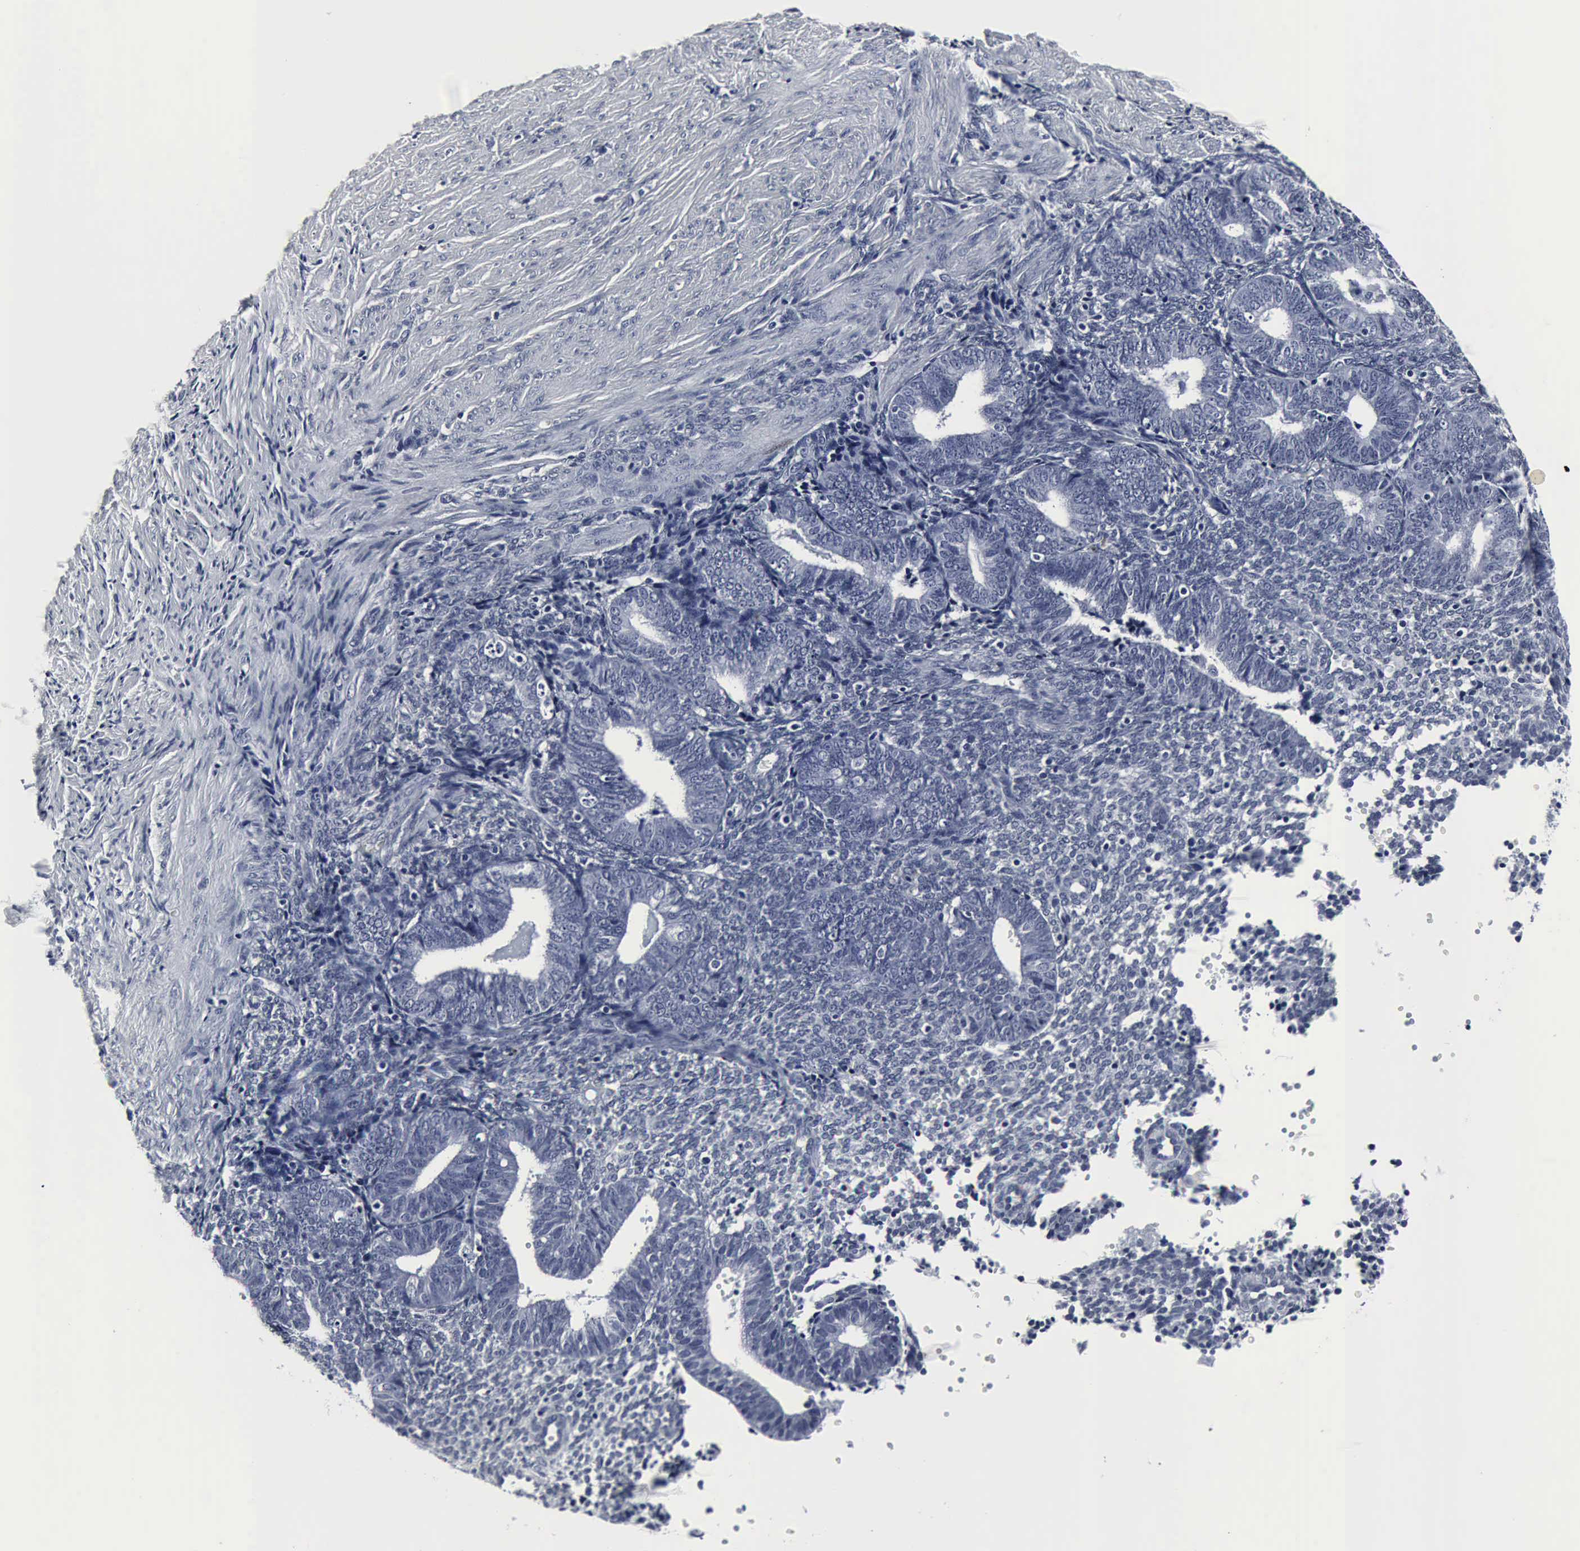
{"staining": {"intensity": "negative", "quantity": "none", "location": "none"}, "tissue": "endometrium", "cell_type": "Cells in endometrial stroma", "image_type": "normal", "snomed": [{"axis": "morphology", "description": "Normal tissue, NOS"}, {"axis": "topography", "description": "Endometrium"}], "caption": "The photomicrograph displays no significant staining in cells in endometrial stroma of endometrium.", "gene": "SNAP25", "patient": {"sex": "female", "age": 61}}